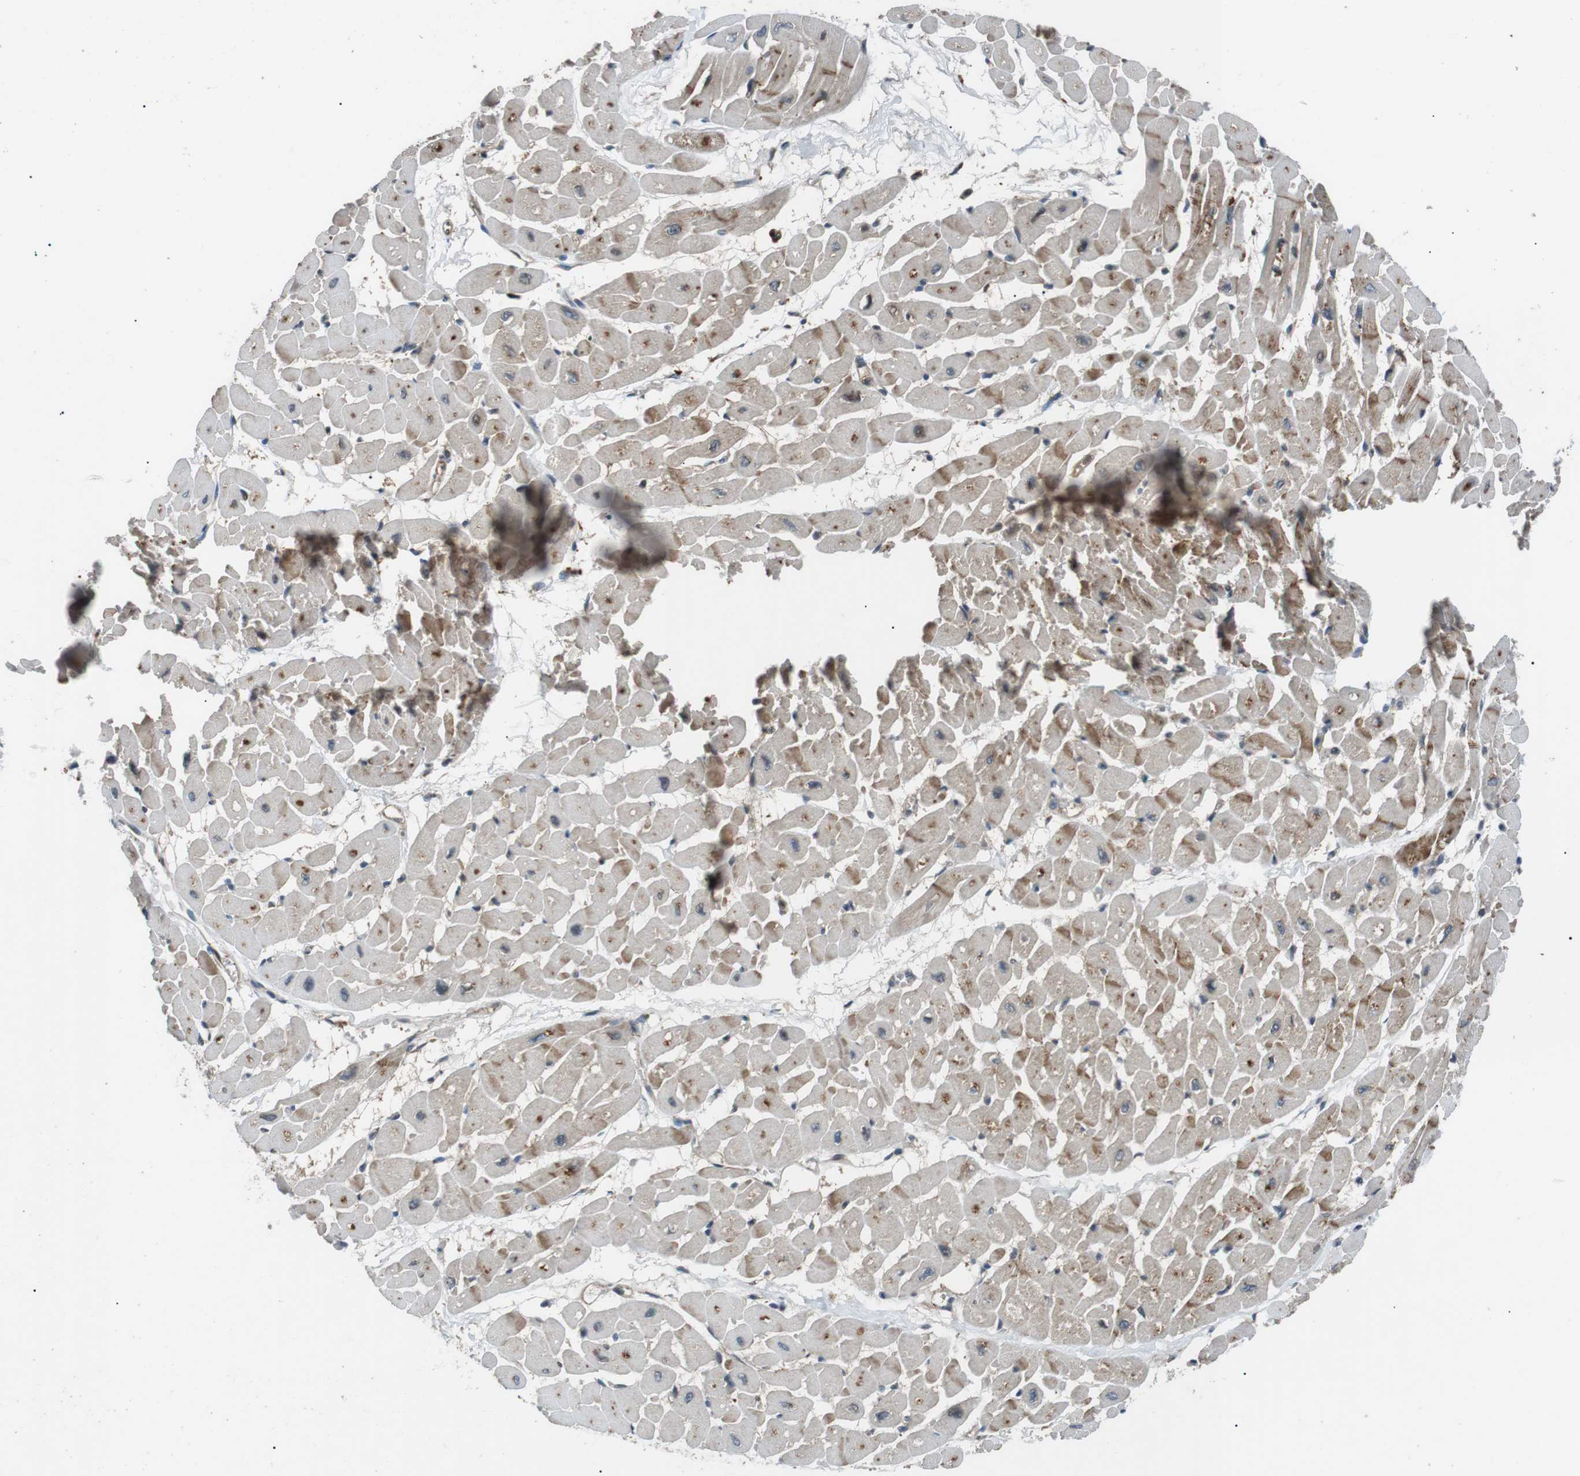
{"staining": {"intensity": "moderate", "quantity": ">75%", "location": "cytoplasmic/membranous"}, "tissue": "heart muscle", "cell_type": "Cardiomyocytes", "image_type": "normal", "snomed": [{"axis": "morphology", "description": "Normal tissue, NOS"}, {"axis": "topography", "description": "Heart"}], "caption": "Immunohistochemistry (DAB (3,3'-diaminobenzidine)) staining of benign human heart muscle exhibits moderate cytoplasmic/membranous protein positivity in about >75% of cardiomyocytes.", "gene": "GPR161", "patient": {"sex": "male", "age": 45}}